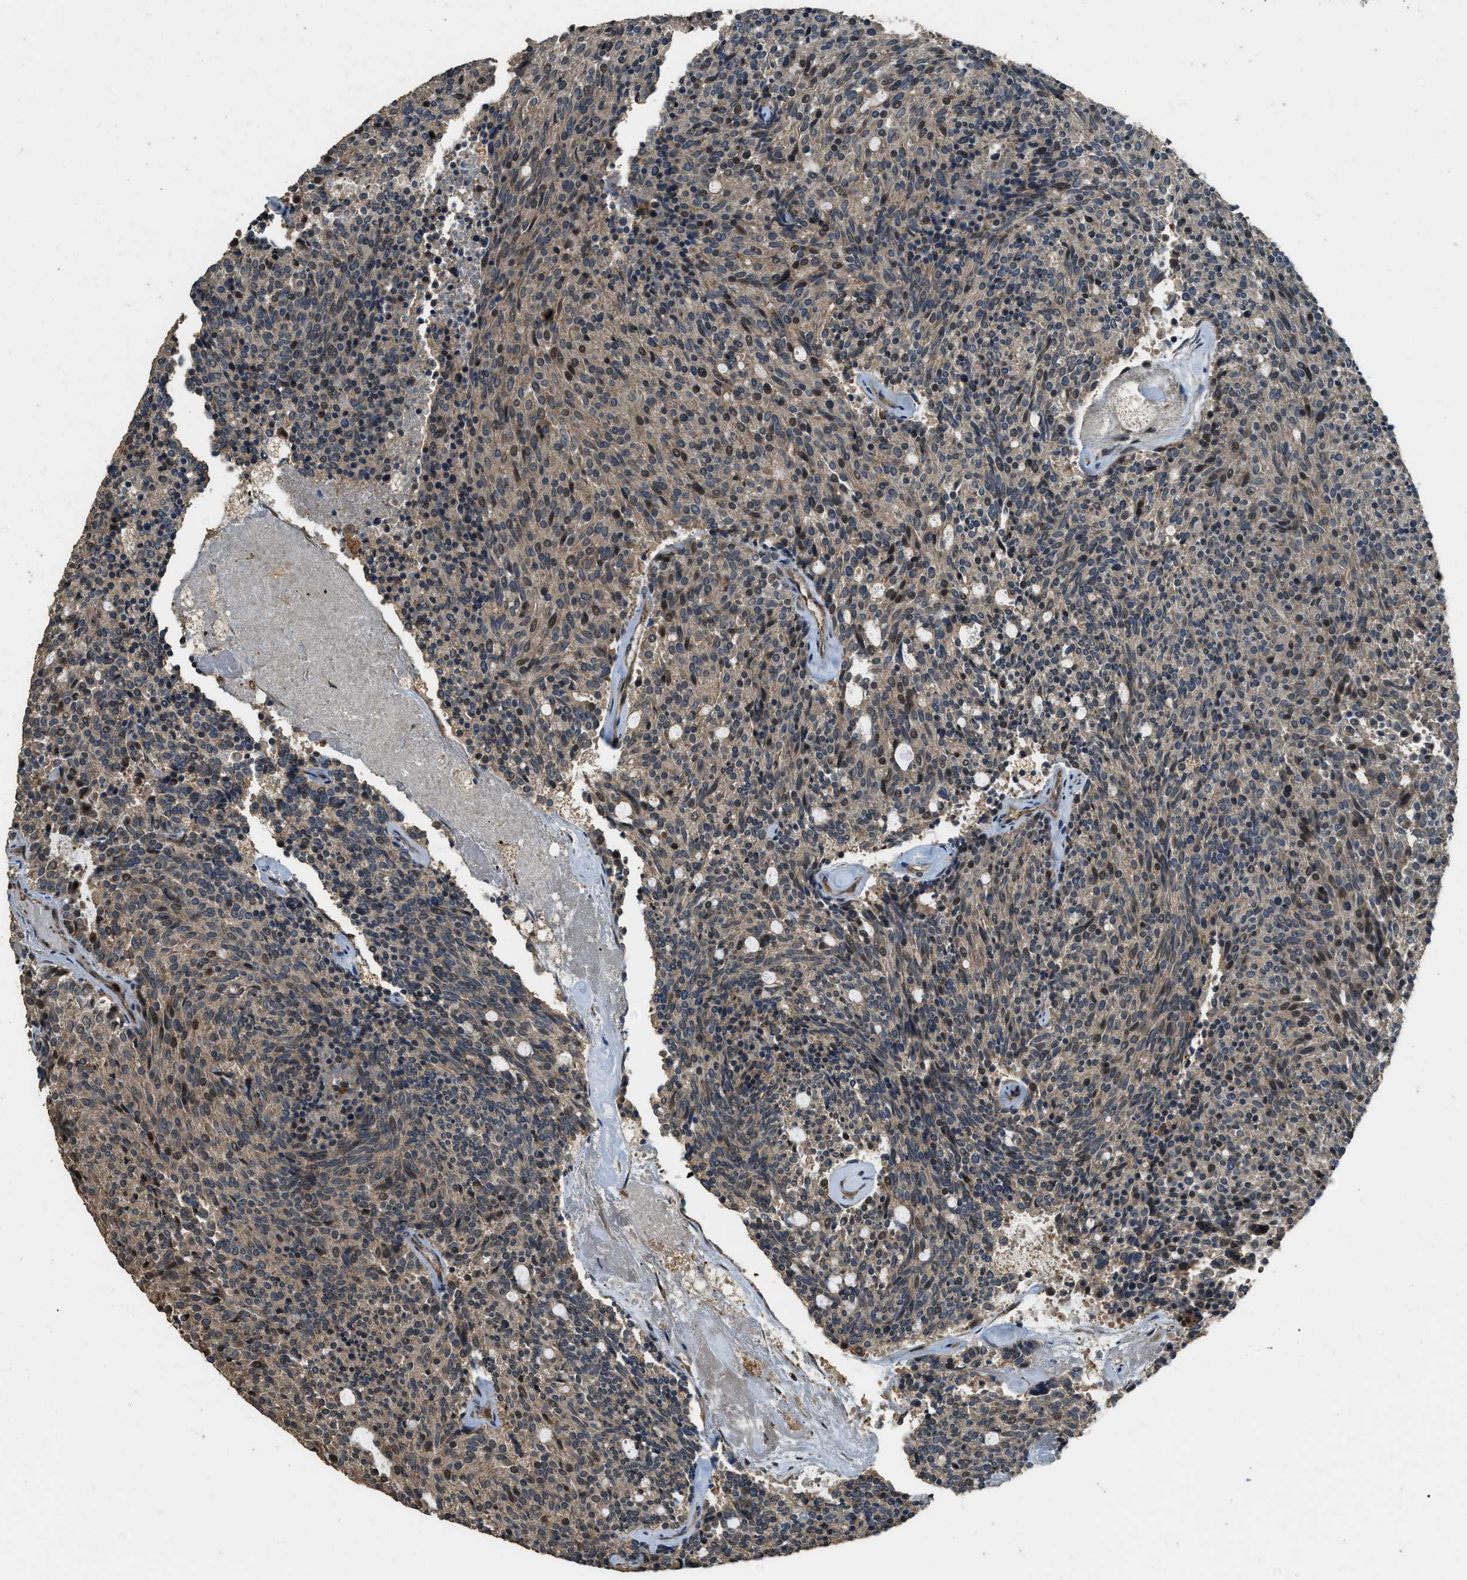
{"staining": {"intensity": "moderate", "quantity": ">75%", "location": "cytoplasmic/membranous"}, "tissue": "carcinoid", "cell_type": "Tumor cells", "image_type": "cancer", "snomed": [{"axis": "morphology", "description": "Carcinoid, malignant, NOS"}, {"axis": "topography", "description": "Pancreas"}], "caption": "Brown immunohistochemical staining in carcinoid (malignant) exhibits moderate cytoplasmic/membranous staining in about >75% of tumor cells. (Stains: DAB in brown, nuclei in blue, Microscopy: brightfield microscopy at high magnification).", "gene": "PPP6R3", "patient": {"sex": "female", "age": 54}}